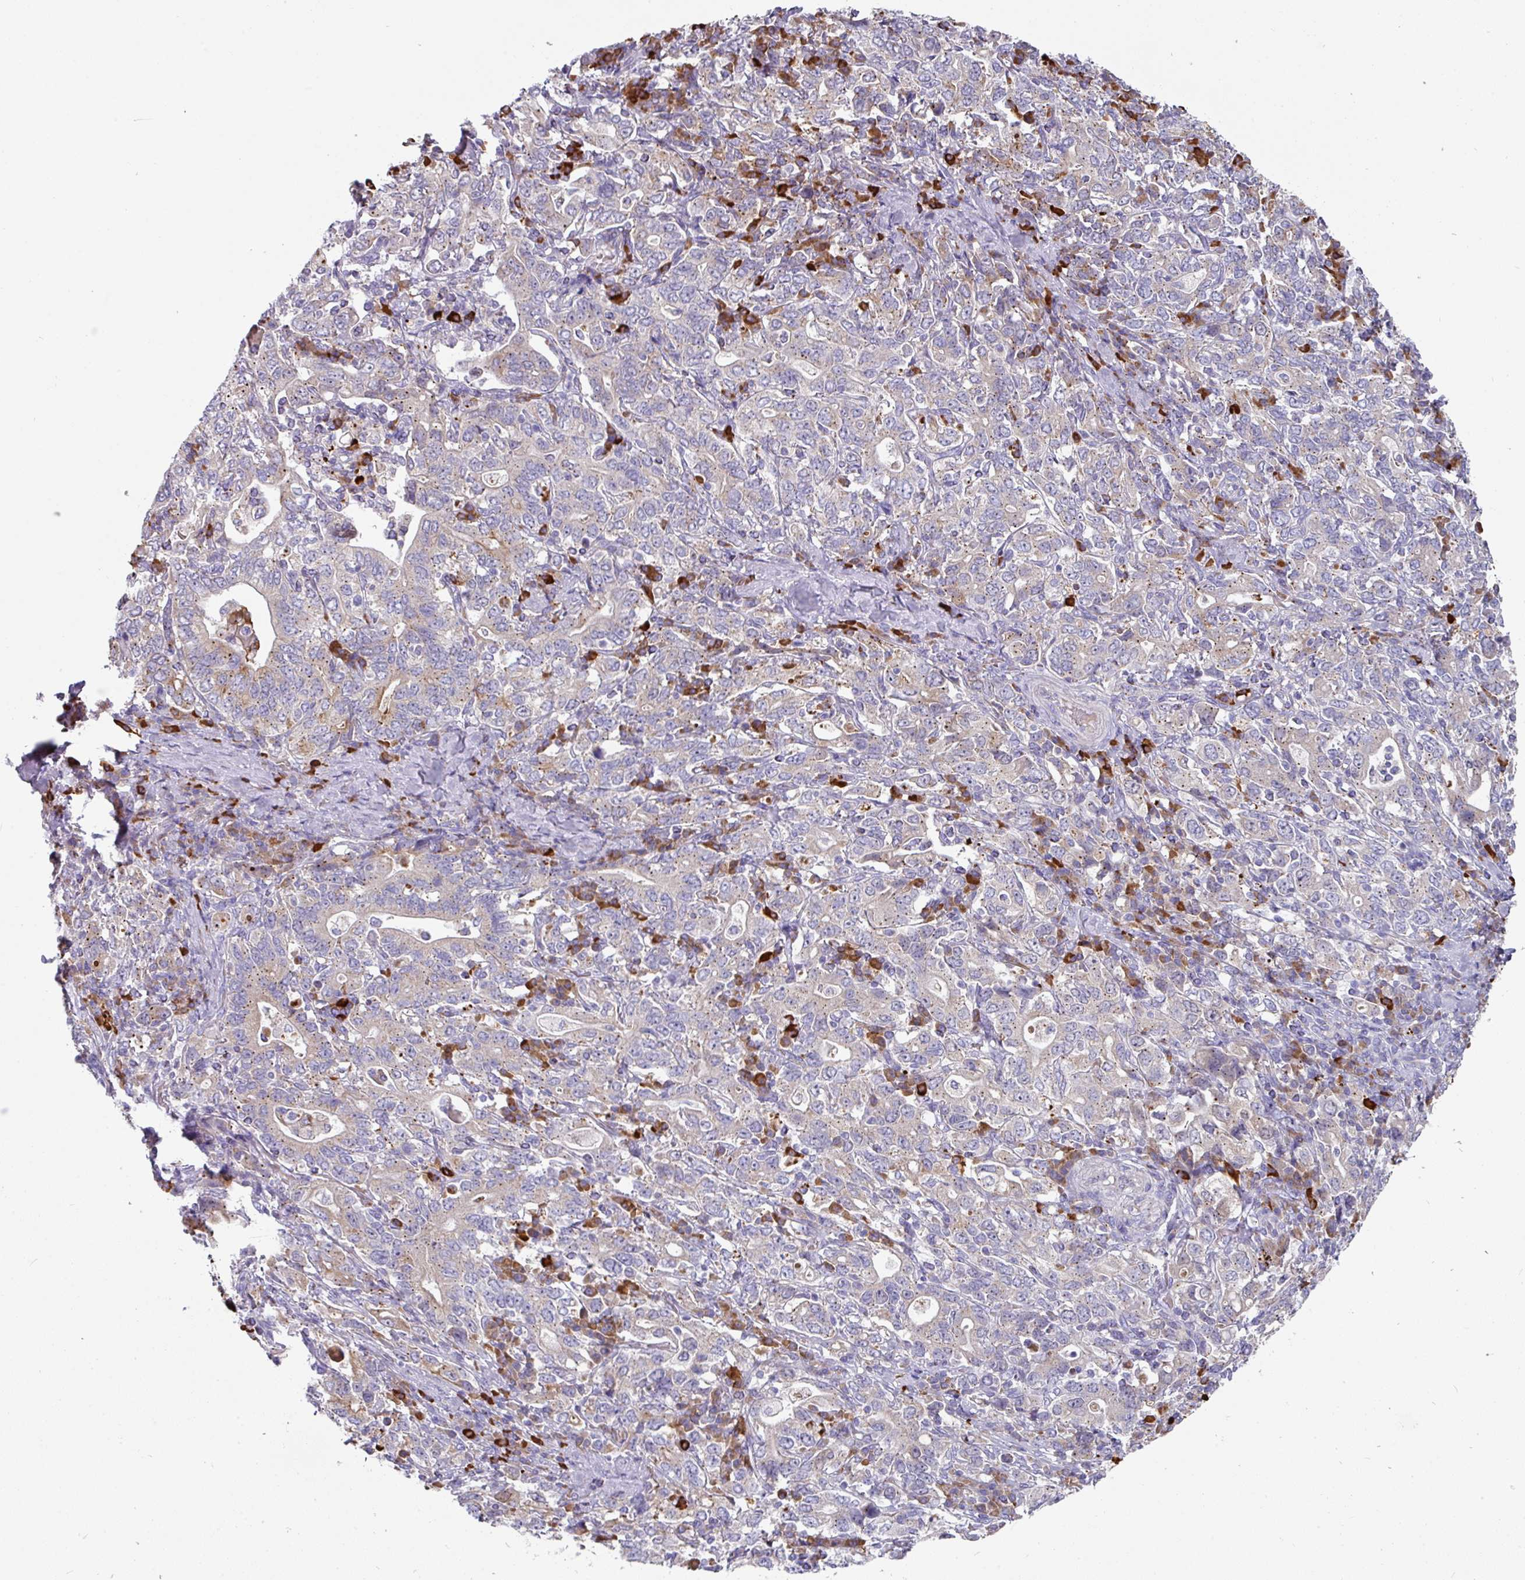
{"staining": {"intensity": "weak", "quantity": "25%-75%", "location": "cytoplasmic/membranous"}, "tissue": "stomach cancer", "cell_type": "Tumor cells", "image_type": "cancer", "snomed": [{"axis": "morphology", "description": "Adenocarcinoma, NOS"}, {"axis": "topography", "description": "Stomach, upper"}, {"axis": "topography", "description": "Stomach"}], "caption": "A brown stain shows weak cytoplasmic/membranous expression of a protein in human adenocarcinoma (stomach) tumor cells. (Stains: DAB in brown, nuclei in blue, Microscopy: brightfield microscopy at high magnification).", "gene": "IL4R", "patient": {"sex": "male", "age": 62}}